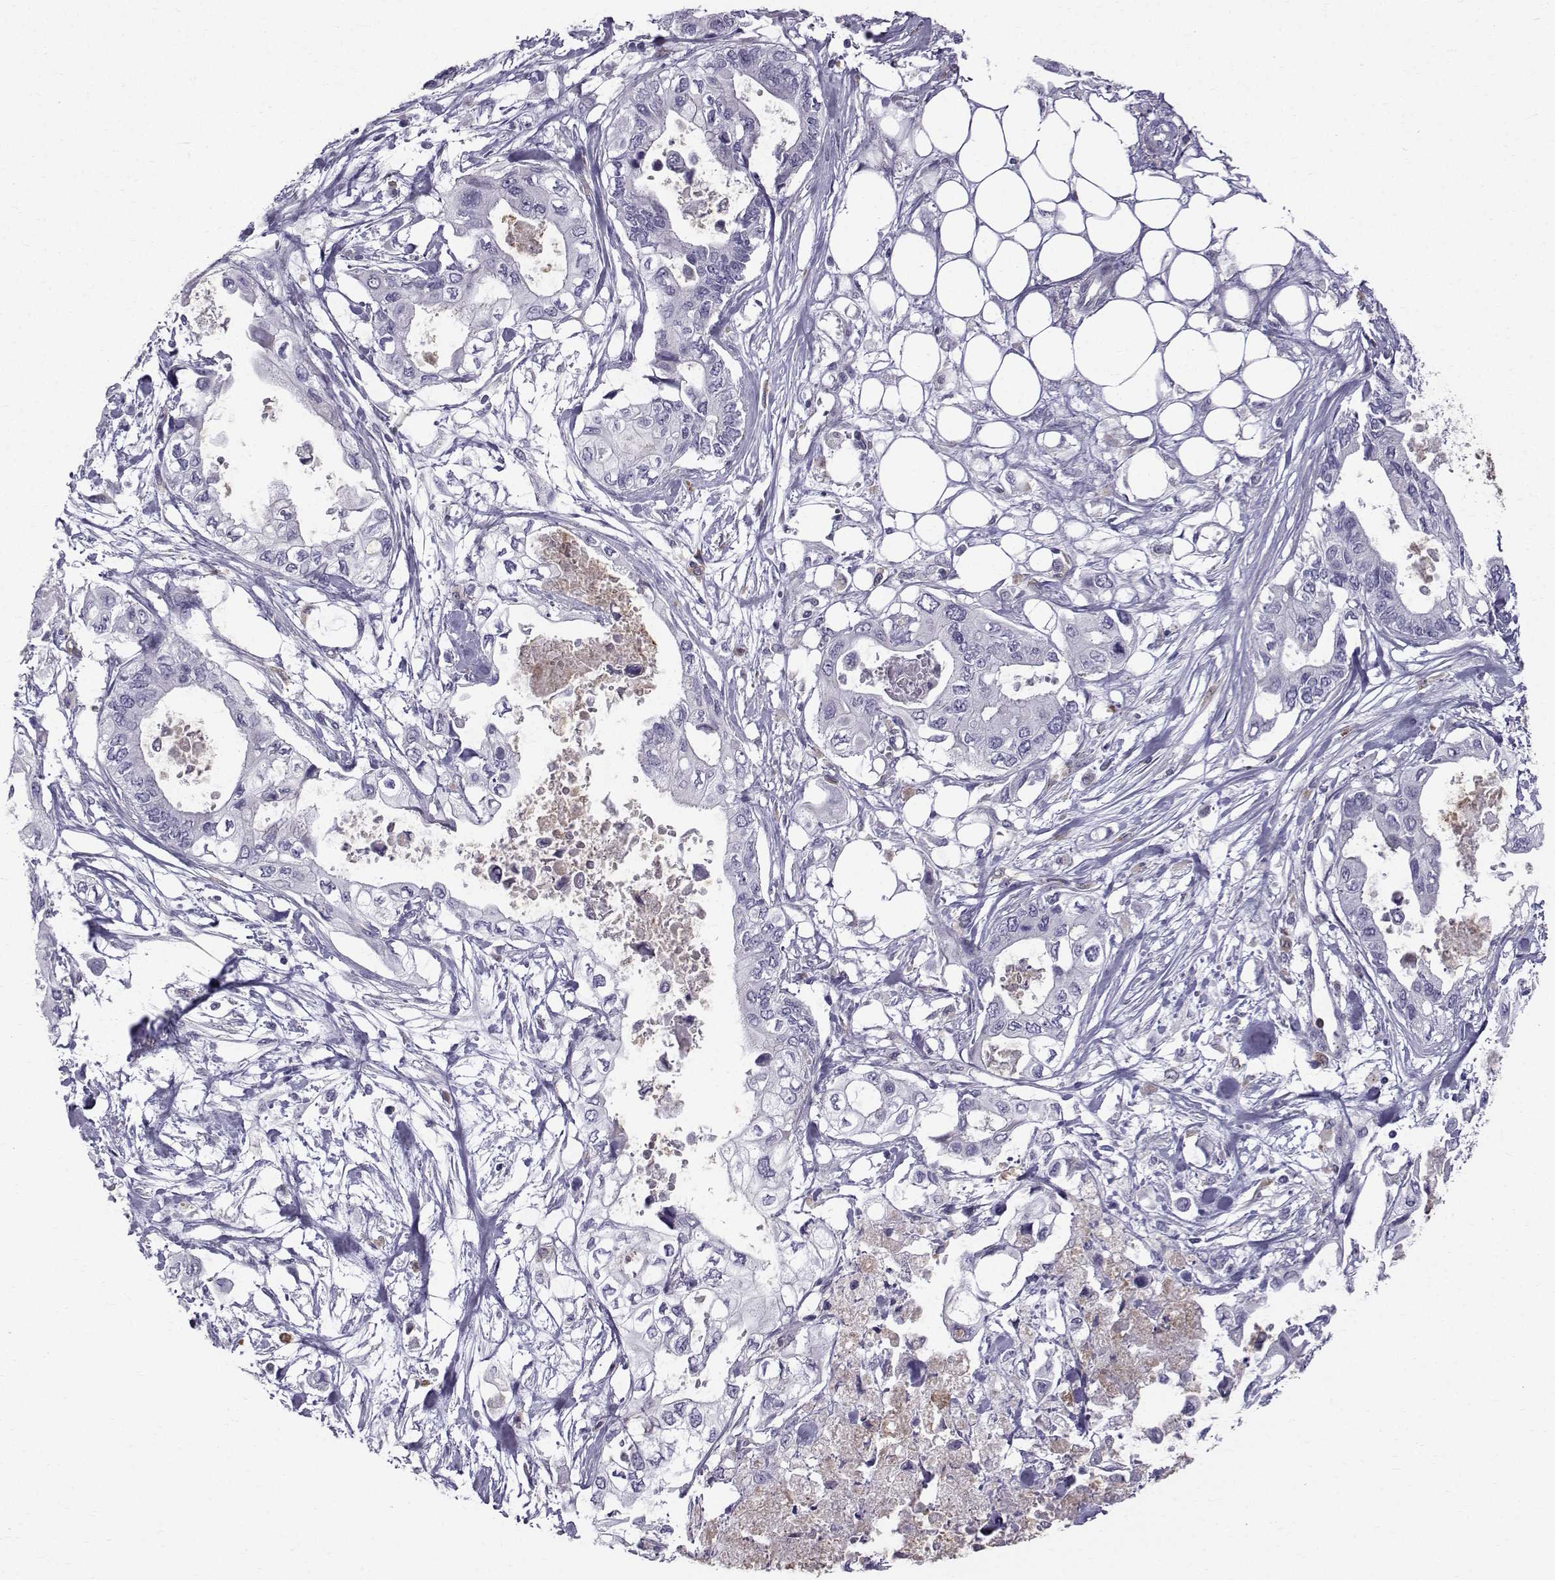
{"staining": {"intensity": "negative", "quantity": "none", "location": "none"}, "tissue": "pancreatic cancer", "cell_type": "Tumor cells", "image_type": "cancer", "snomed": [{"axis": "morphology", "description": "Adenocarcinoma, NOS"}, {"axis": "topography", "description": "Pancreas"}], "caption": "This is an immunohistochemistry (IHC) histopathology image of pancreatic cancer. There is no staining in tumor cells.", "gene": "CALCR", "patient": {"sex": "female", "age": 63}}